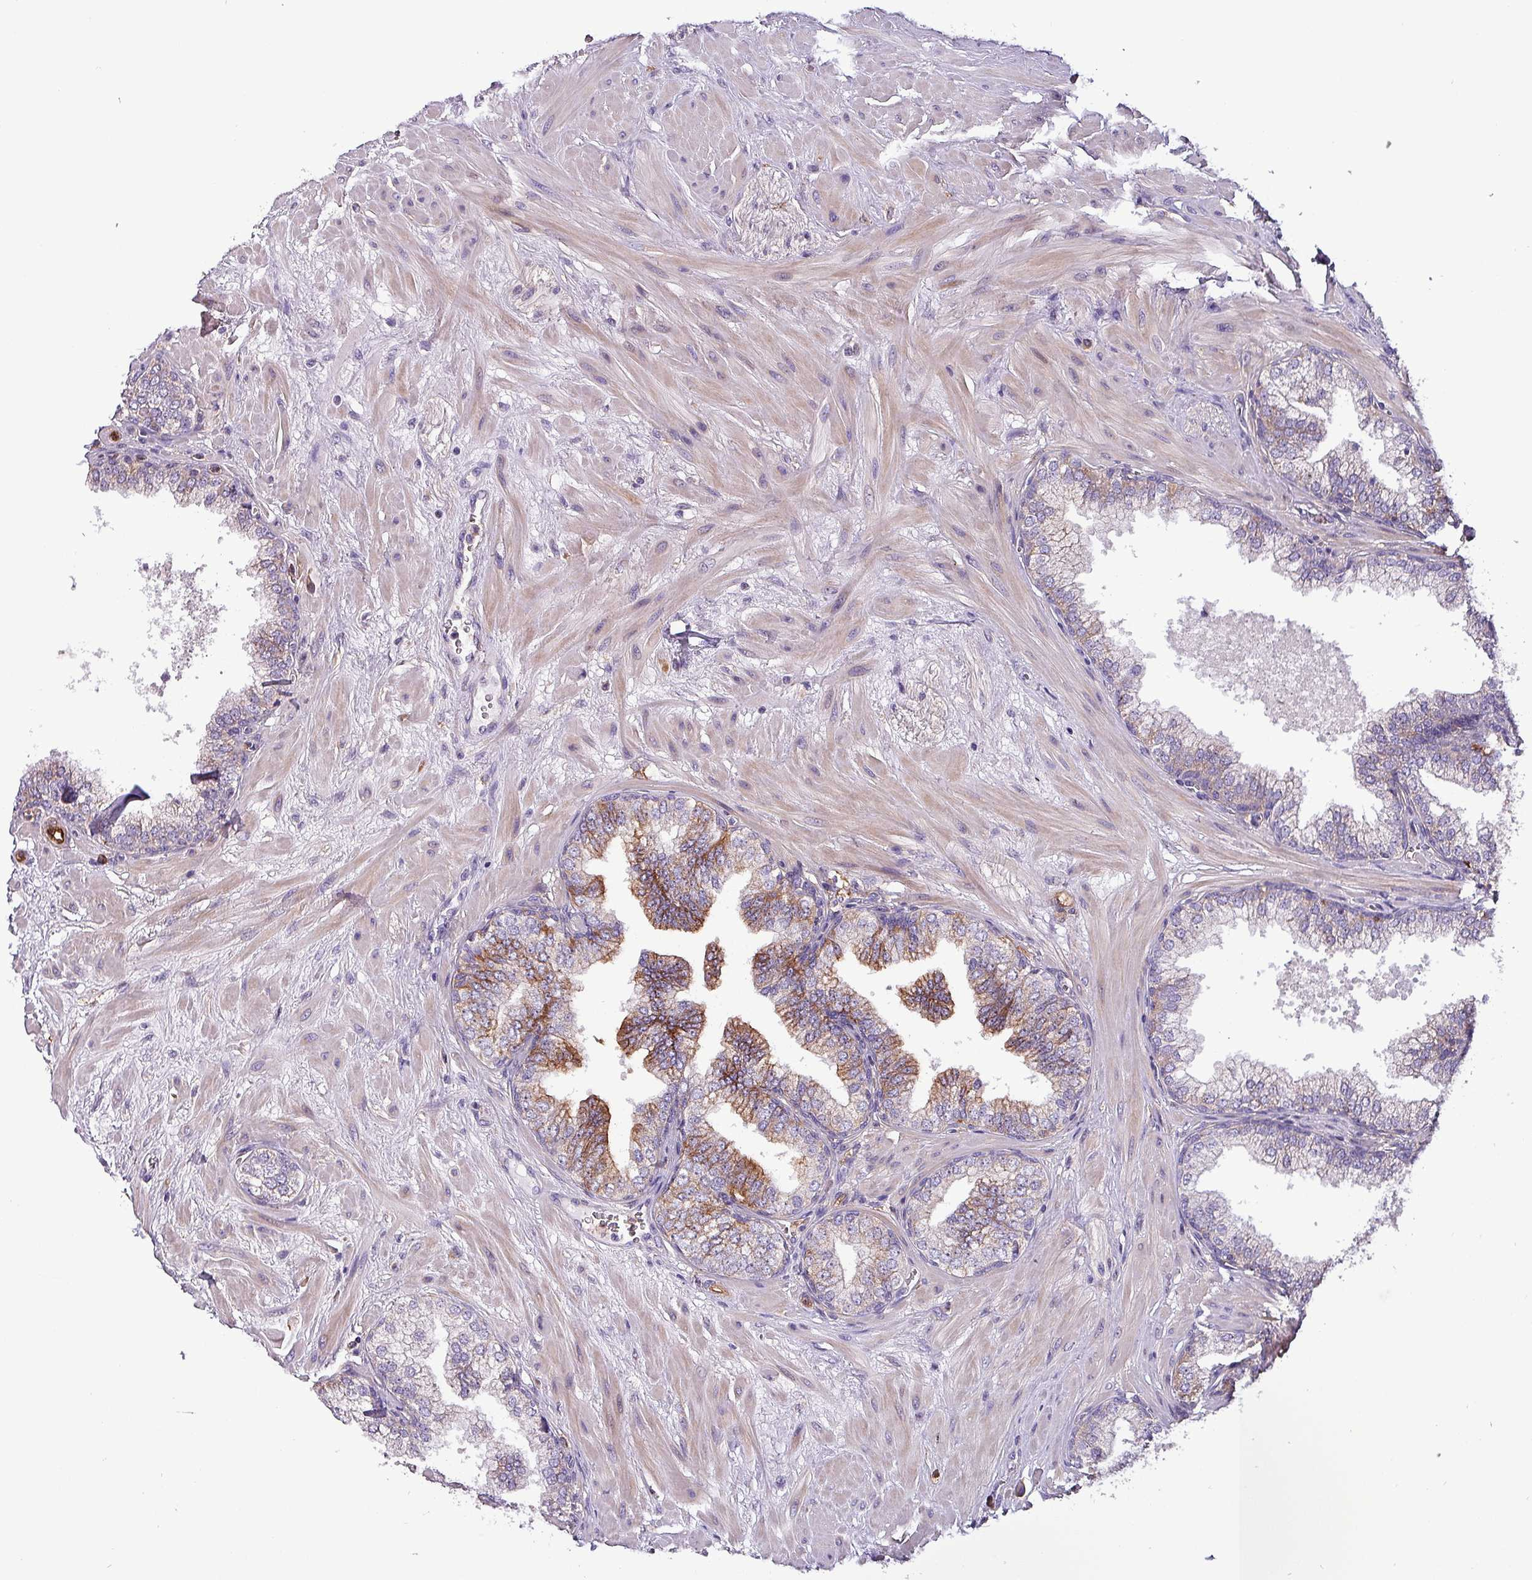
{"staining": {"intensity": "moderate", "quantity": "25%-75%", "location": "cytoplasmic/membranous"}, "tissue": "prostate", "cell_type": "Glandular cells", "image_type": "normal", "snomed": [{"axis": "morphology", "description": "Normal tissue, NOS"}, {"axis": "topography", "description": "Prostate"}], "caption": "Human prostate stained for a protein (brown) displays moderate cytoplasmic/membranous positive positivity in approximately 25%-75% of glandular cells.", "gene": "SCIN", "patient": {"sex": "male", "age": 60}}